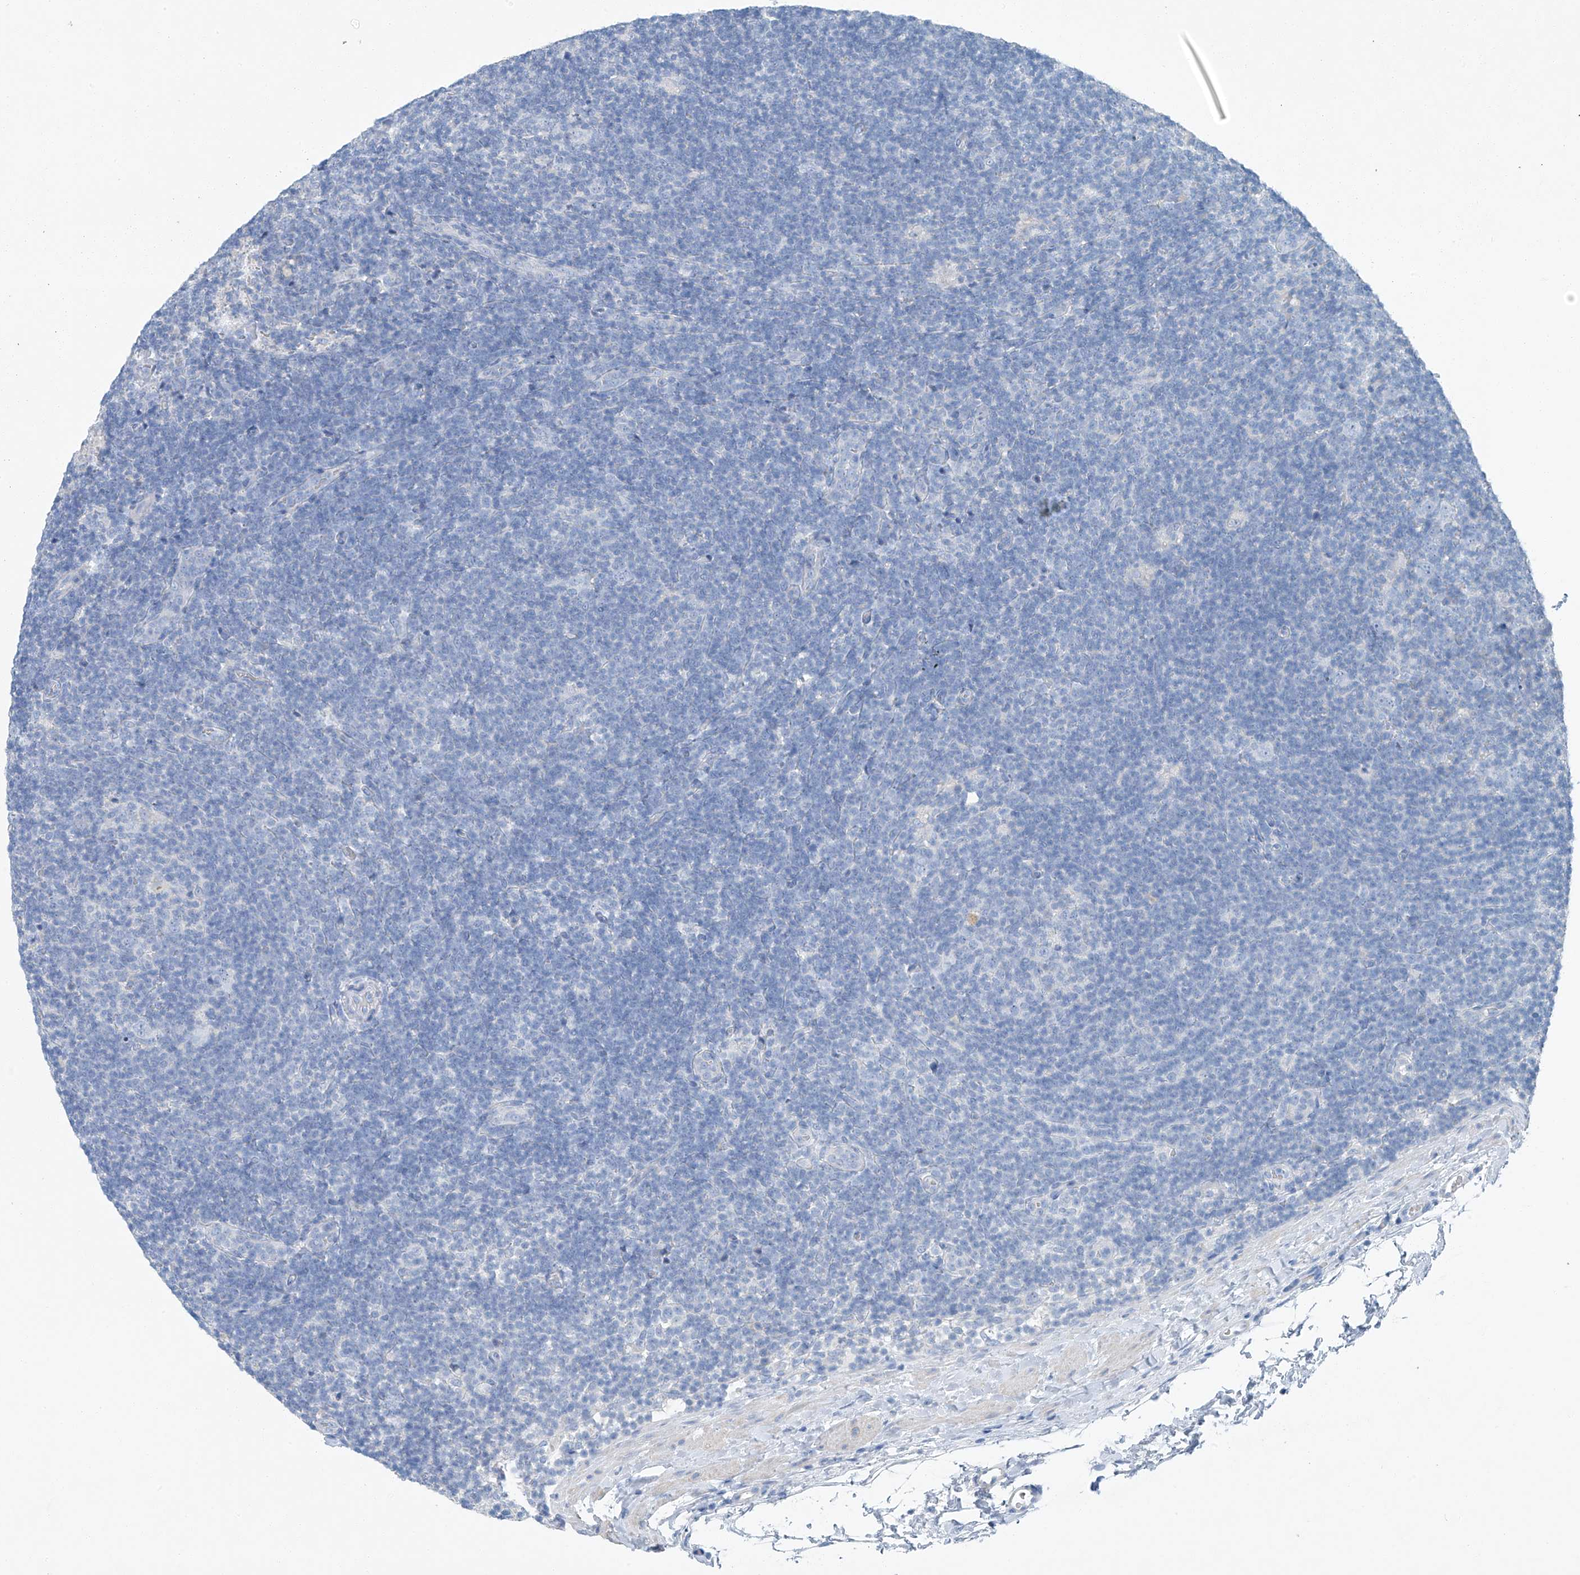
{"staining": {"intensity": "negative", "quantity": "none", "location": "none"}, "tissue": "lymphoma", "cell_type": "Tumor cells", "image_type": "cancer", "snomed": [{"axis": "morphology", "description": "Hodgkin's disease, NOS"}, {"axis": "topography", "description": "Lymph node"}], "caption": "IHC of human lymphoma reveals no staining in tumor cells.", "gene": "C1orf87", "patient": {"sex": "female", "age": 57}}